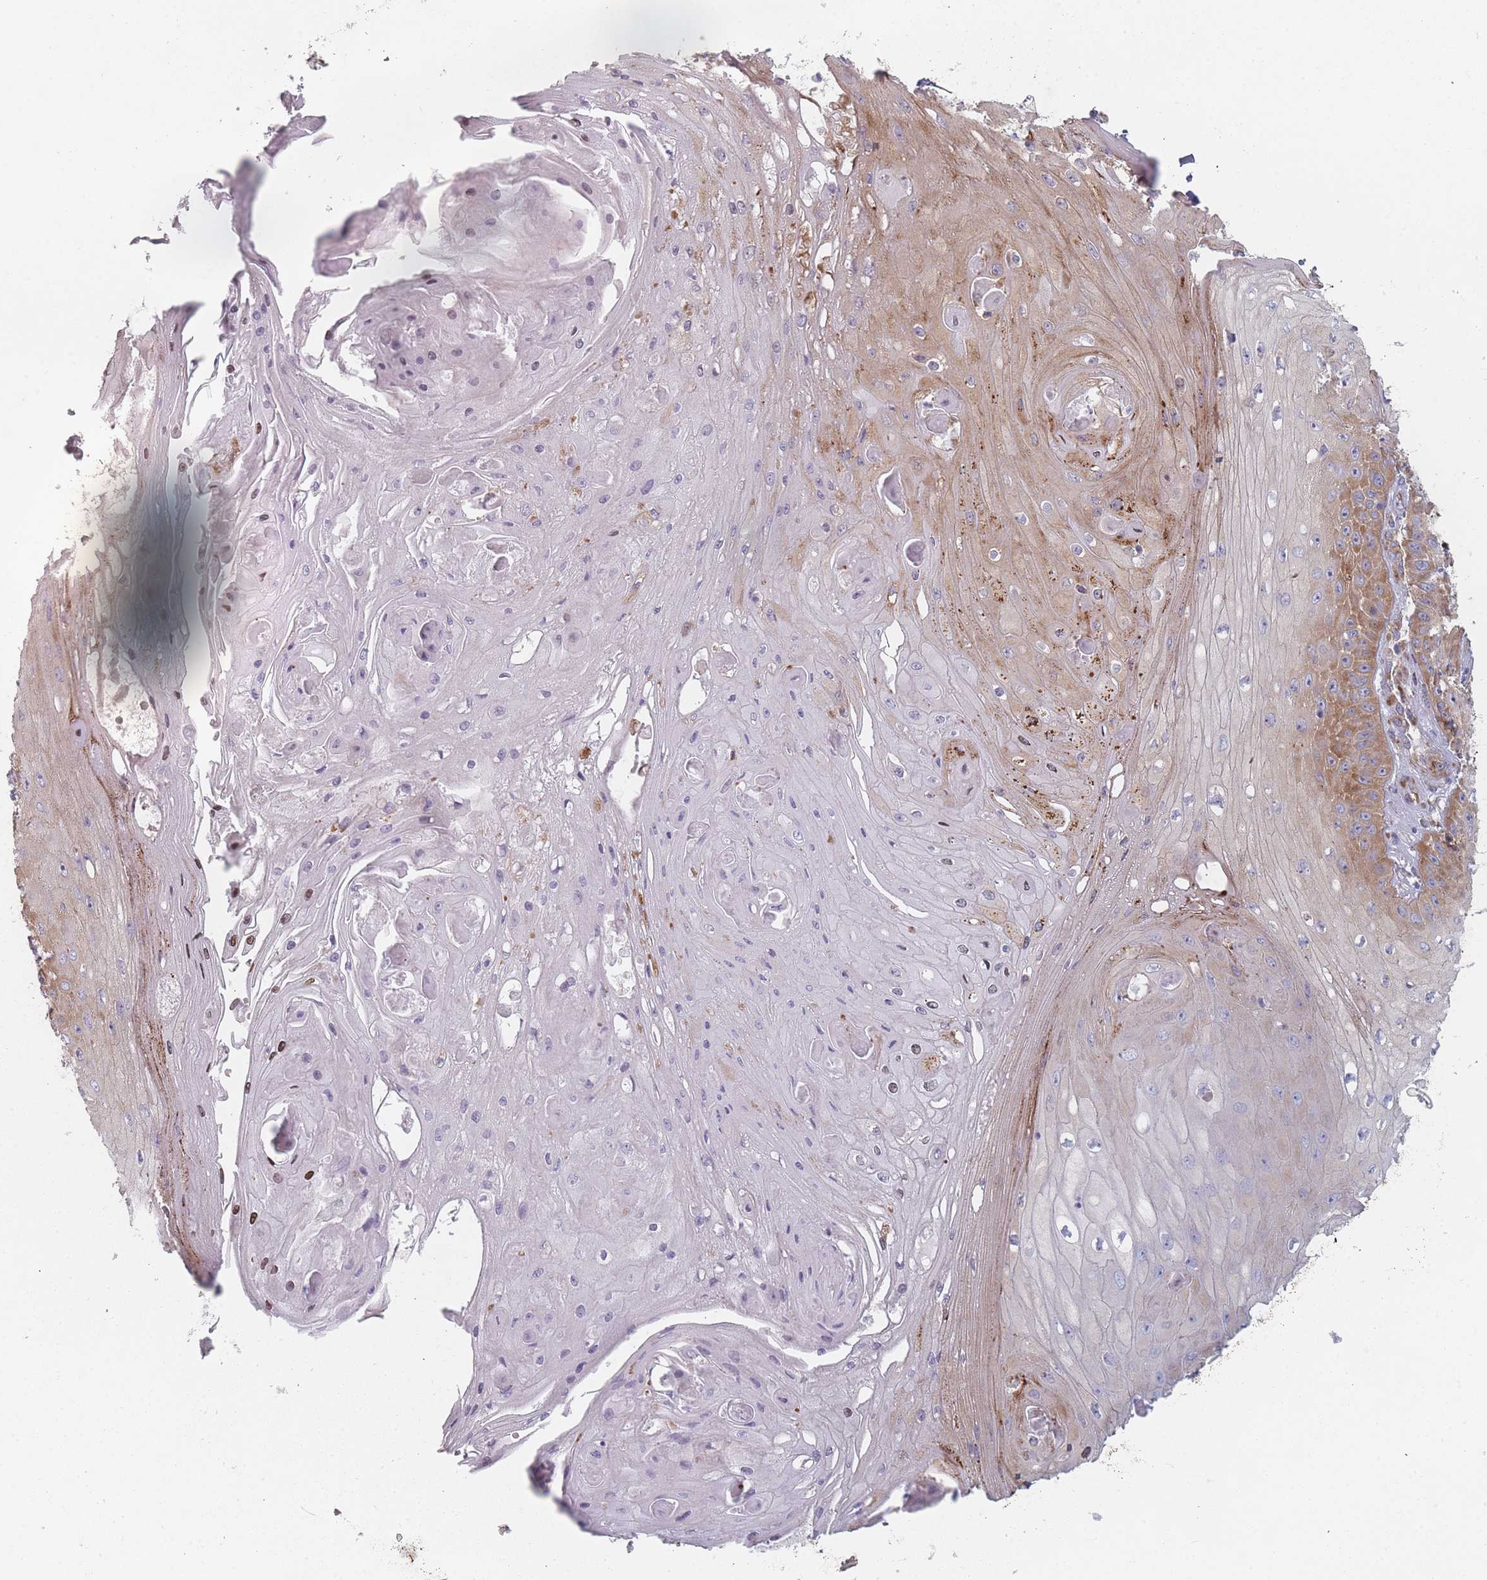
{"staining": {"intensity": "moderate", "quantity": "<25%", "location": "cytoplasmic/membranous"}, "tissue": "skin cancer", "cell_type": "Tumor cells", "image_type": "cancer", "snomed": [{"axis": "morphology", "description": "Squamous cell carcinoma, NOS"}, {"axis": "topography", "description": "Skin"}], "caption": "Skin squamous cell carcinoma stained with a protein marker demonstrates moderate staining in tumor cells.", "gene": "CACNG5", "patient": {"sex": "male", "age": 70}}